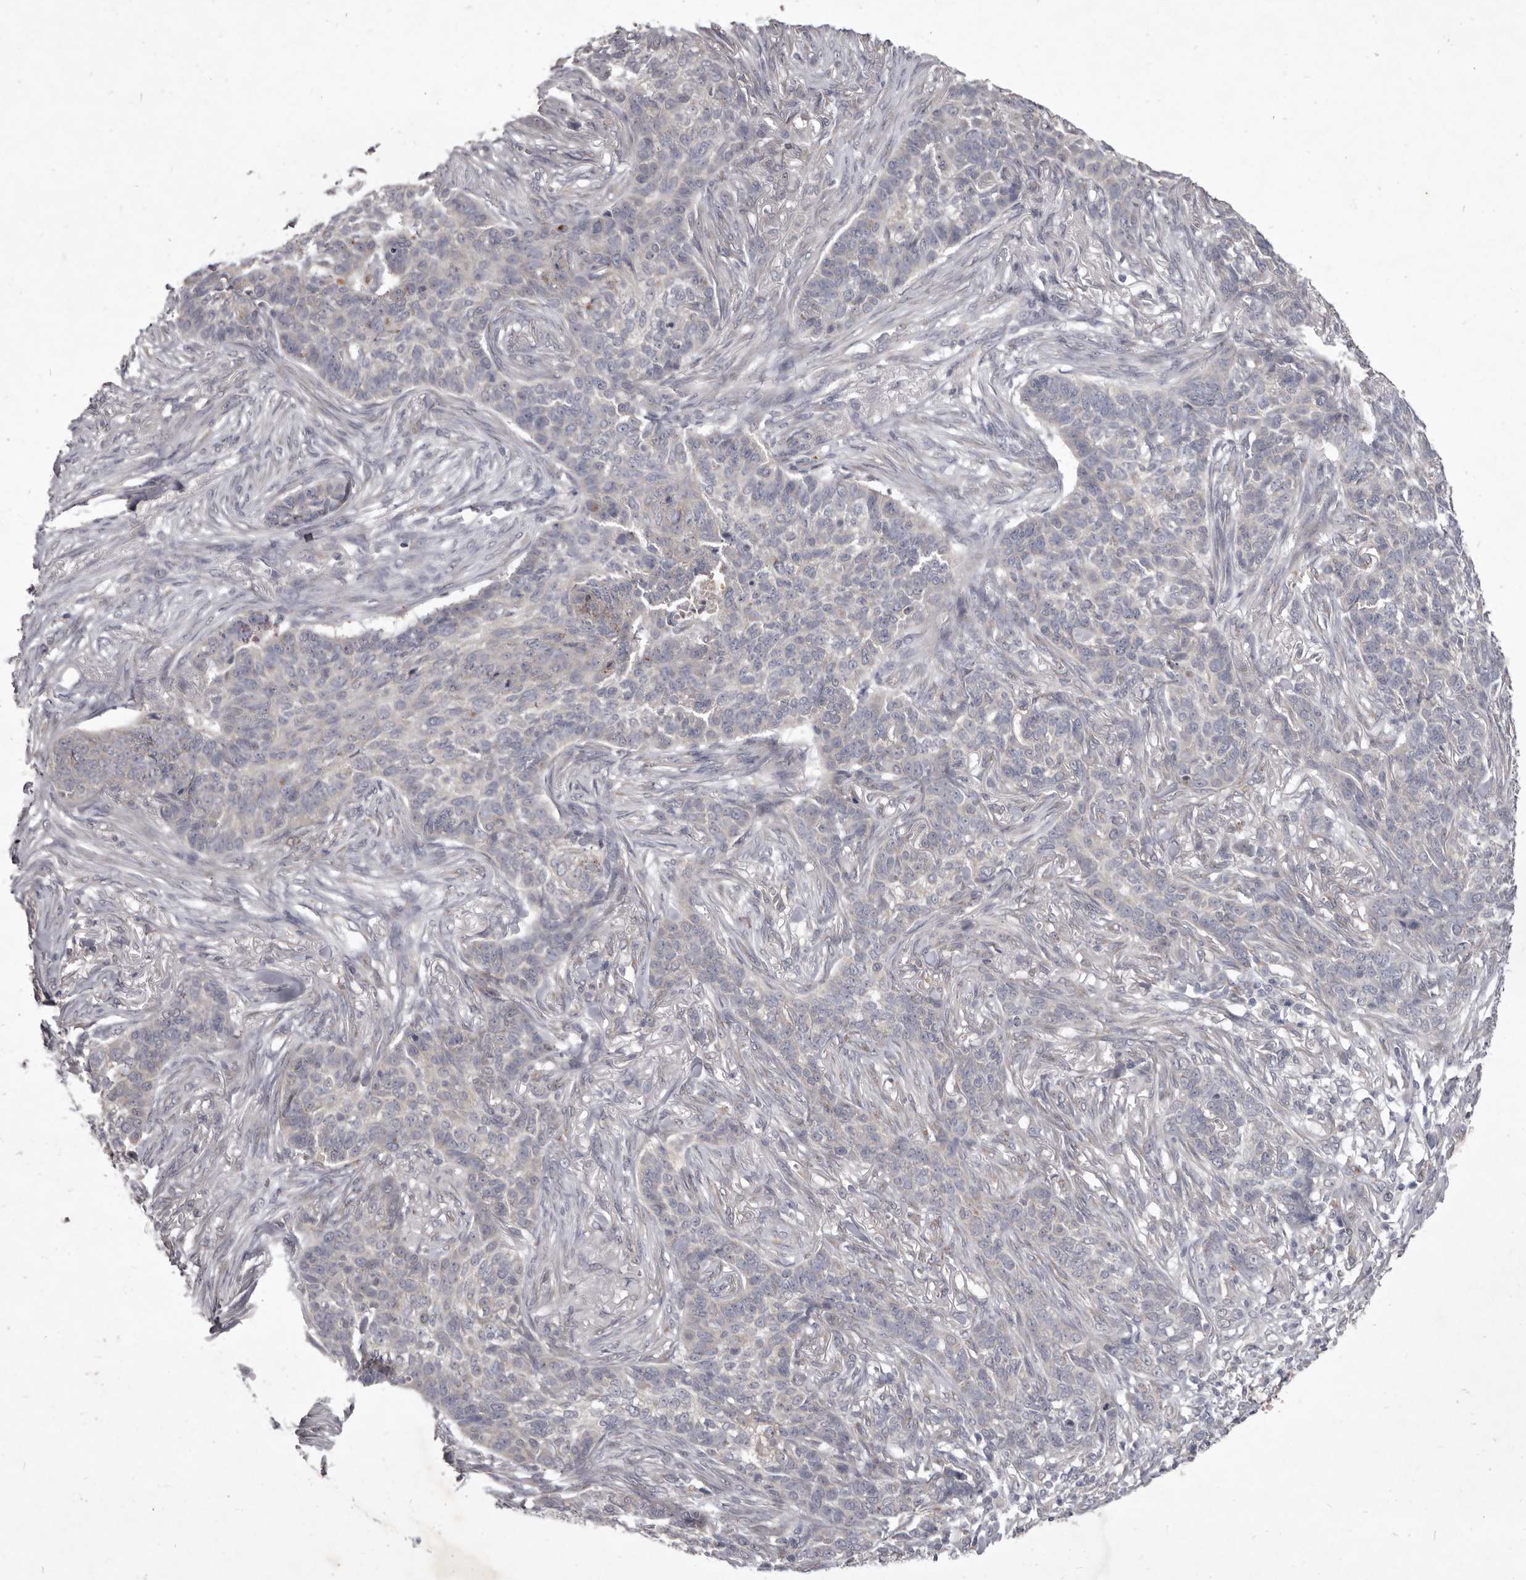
{"staining": {"intensity": "negative", "quantity": "none", "location": "none"}, "tissue": "skin cancer", "cell_type": "Tumor cells", "image_type": "cancer", "snomed": [{"axis": "morphology", "description": "Basal cell carcinoma"}, {"axis": "topography", "description": "Skin"}], "caption": "This is an immunohistochemistry (IHC) image of skin basal cell carcinoma. There is no expression in tumor cells.", "gene": "P2RX6", "patient": {"sex": "male", "age": 85}}